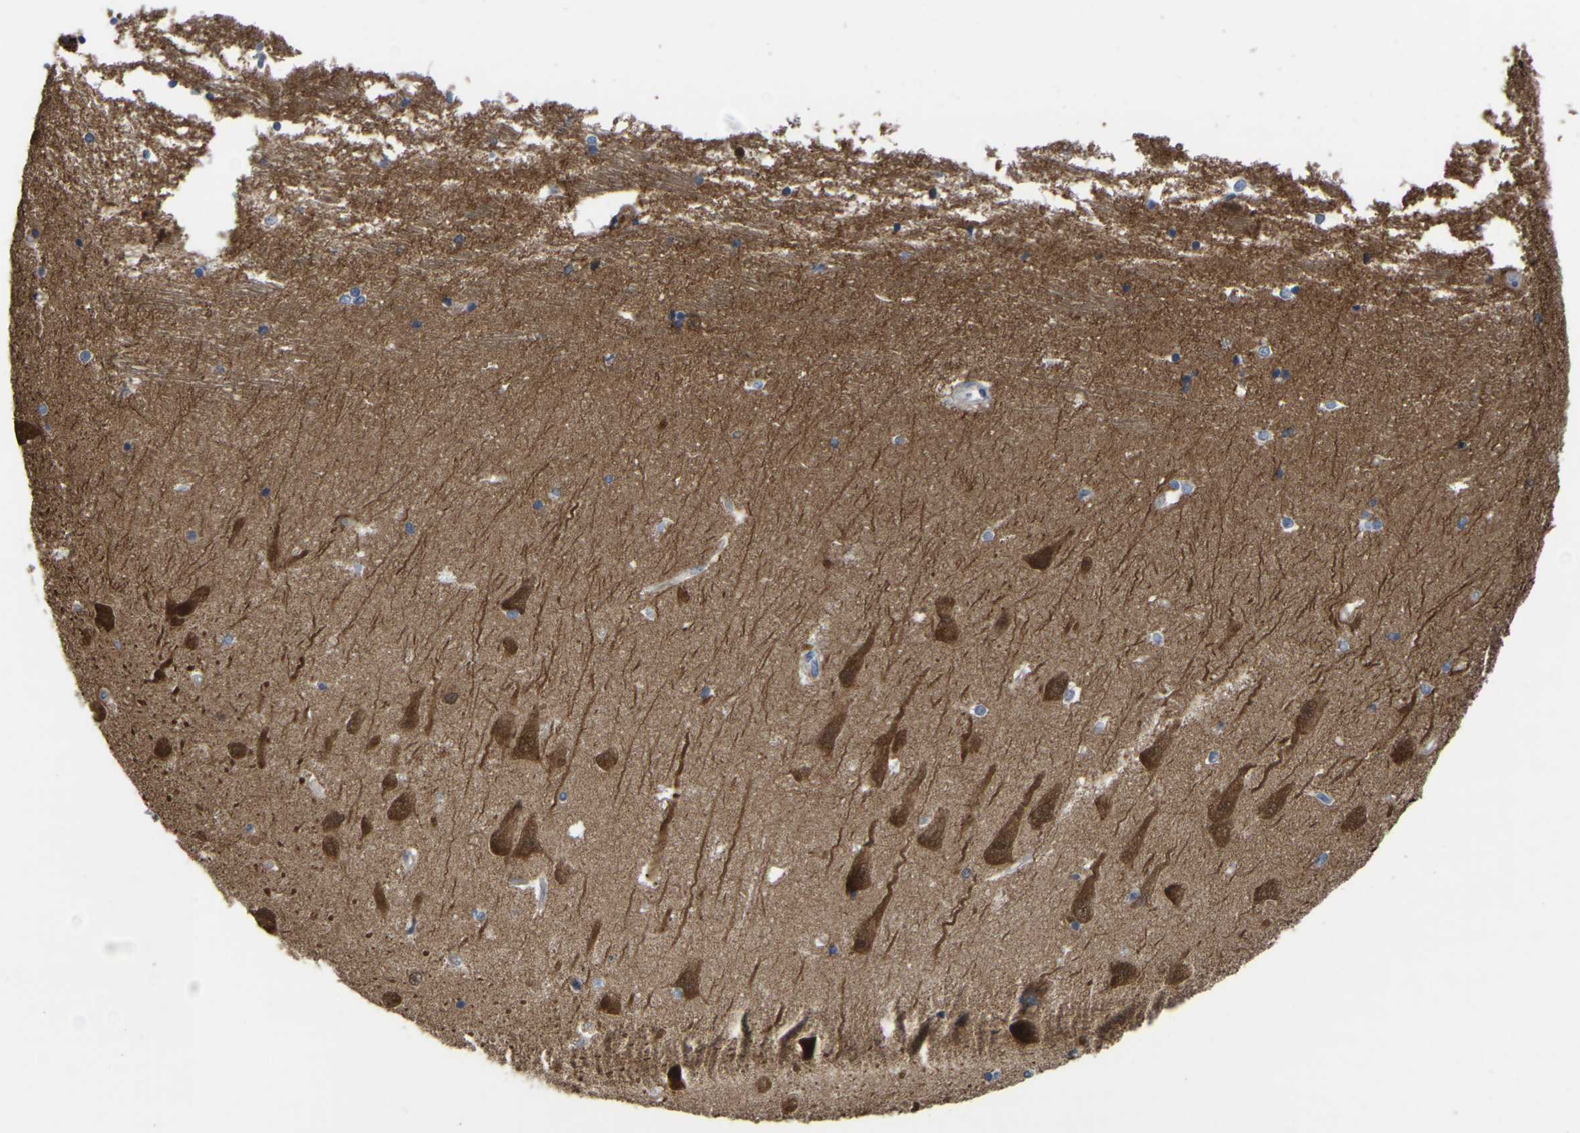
{"staining": {"intensity": "negative", "quantity": "none", "location": "none"}, "tissue": "hippocampus", "cell_type": "Glial cells", "image_type": "normal", "snomed": [{"axis": "morphology", "description": "Normal tissue, NOS"}, {"axis": "topography", "description": "Hippocampus"}], "caption": "The histopathology image reveals no staining of glial cells in normal hippocampus.", "gene": "CIT", "patient": {"sex": "male", "age": 45}}